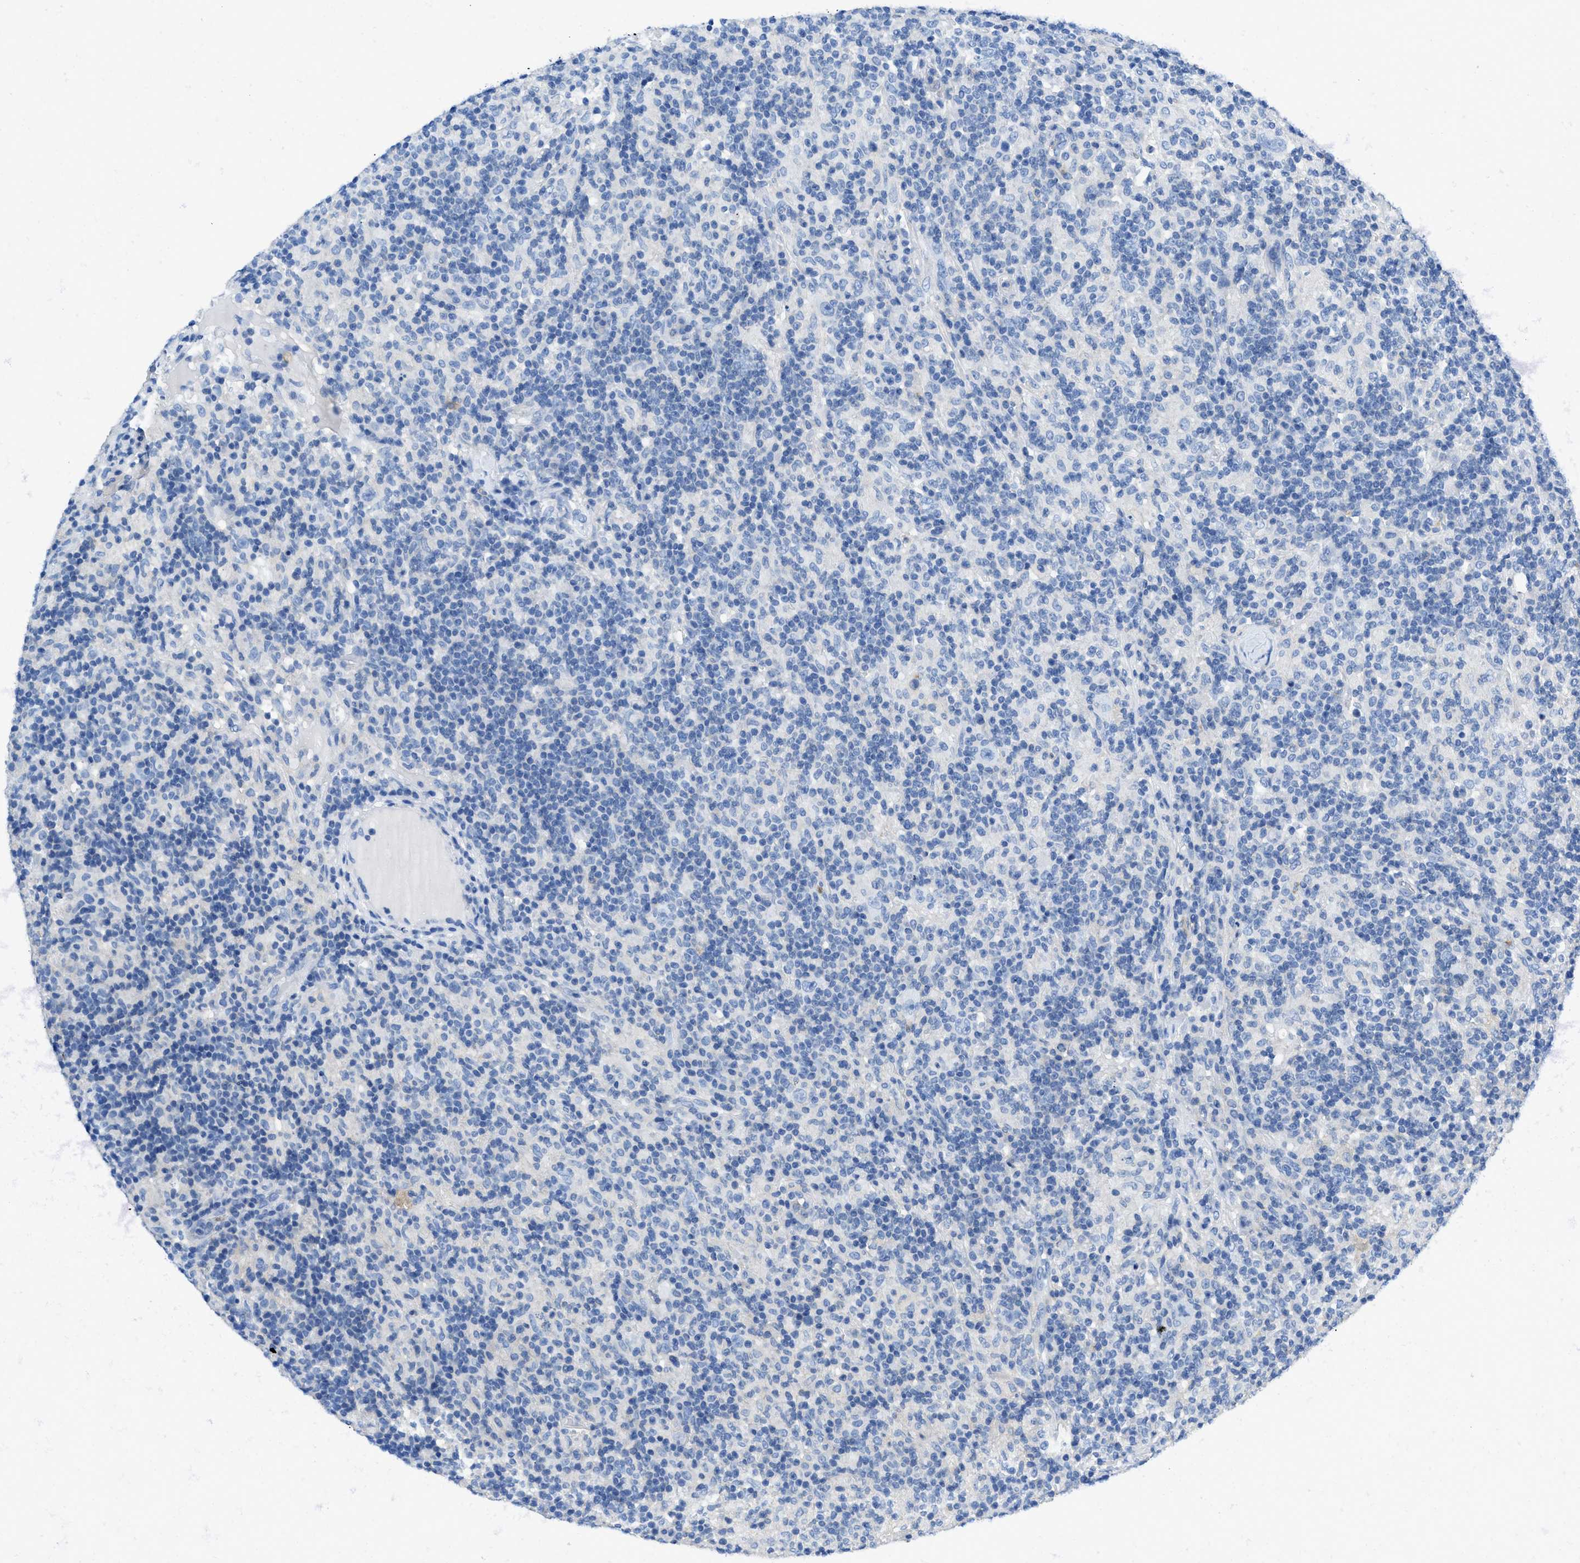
{"staining": {"intensity": "negative", "quantity": "none", "location": "none"}, "tissue": "lymphoma", "cell_type": "Tumor cells", "image_type": "cancer", "snomed": [{"axis": "morphology", "description": "Hodgkin's disease, NOS"}, {"axis": "topography", "description": "Lymph node"}], "caption": "There is no significant expression in tumor cells of Hodgkin's disease. The staining is performed using DAB brown chromogen with nuclei counter-stained in using hematoxylin.", "gene": "NEB", "patient": {"sex": "male", "age": 70}}